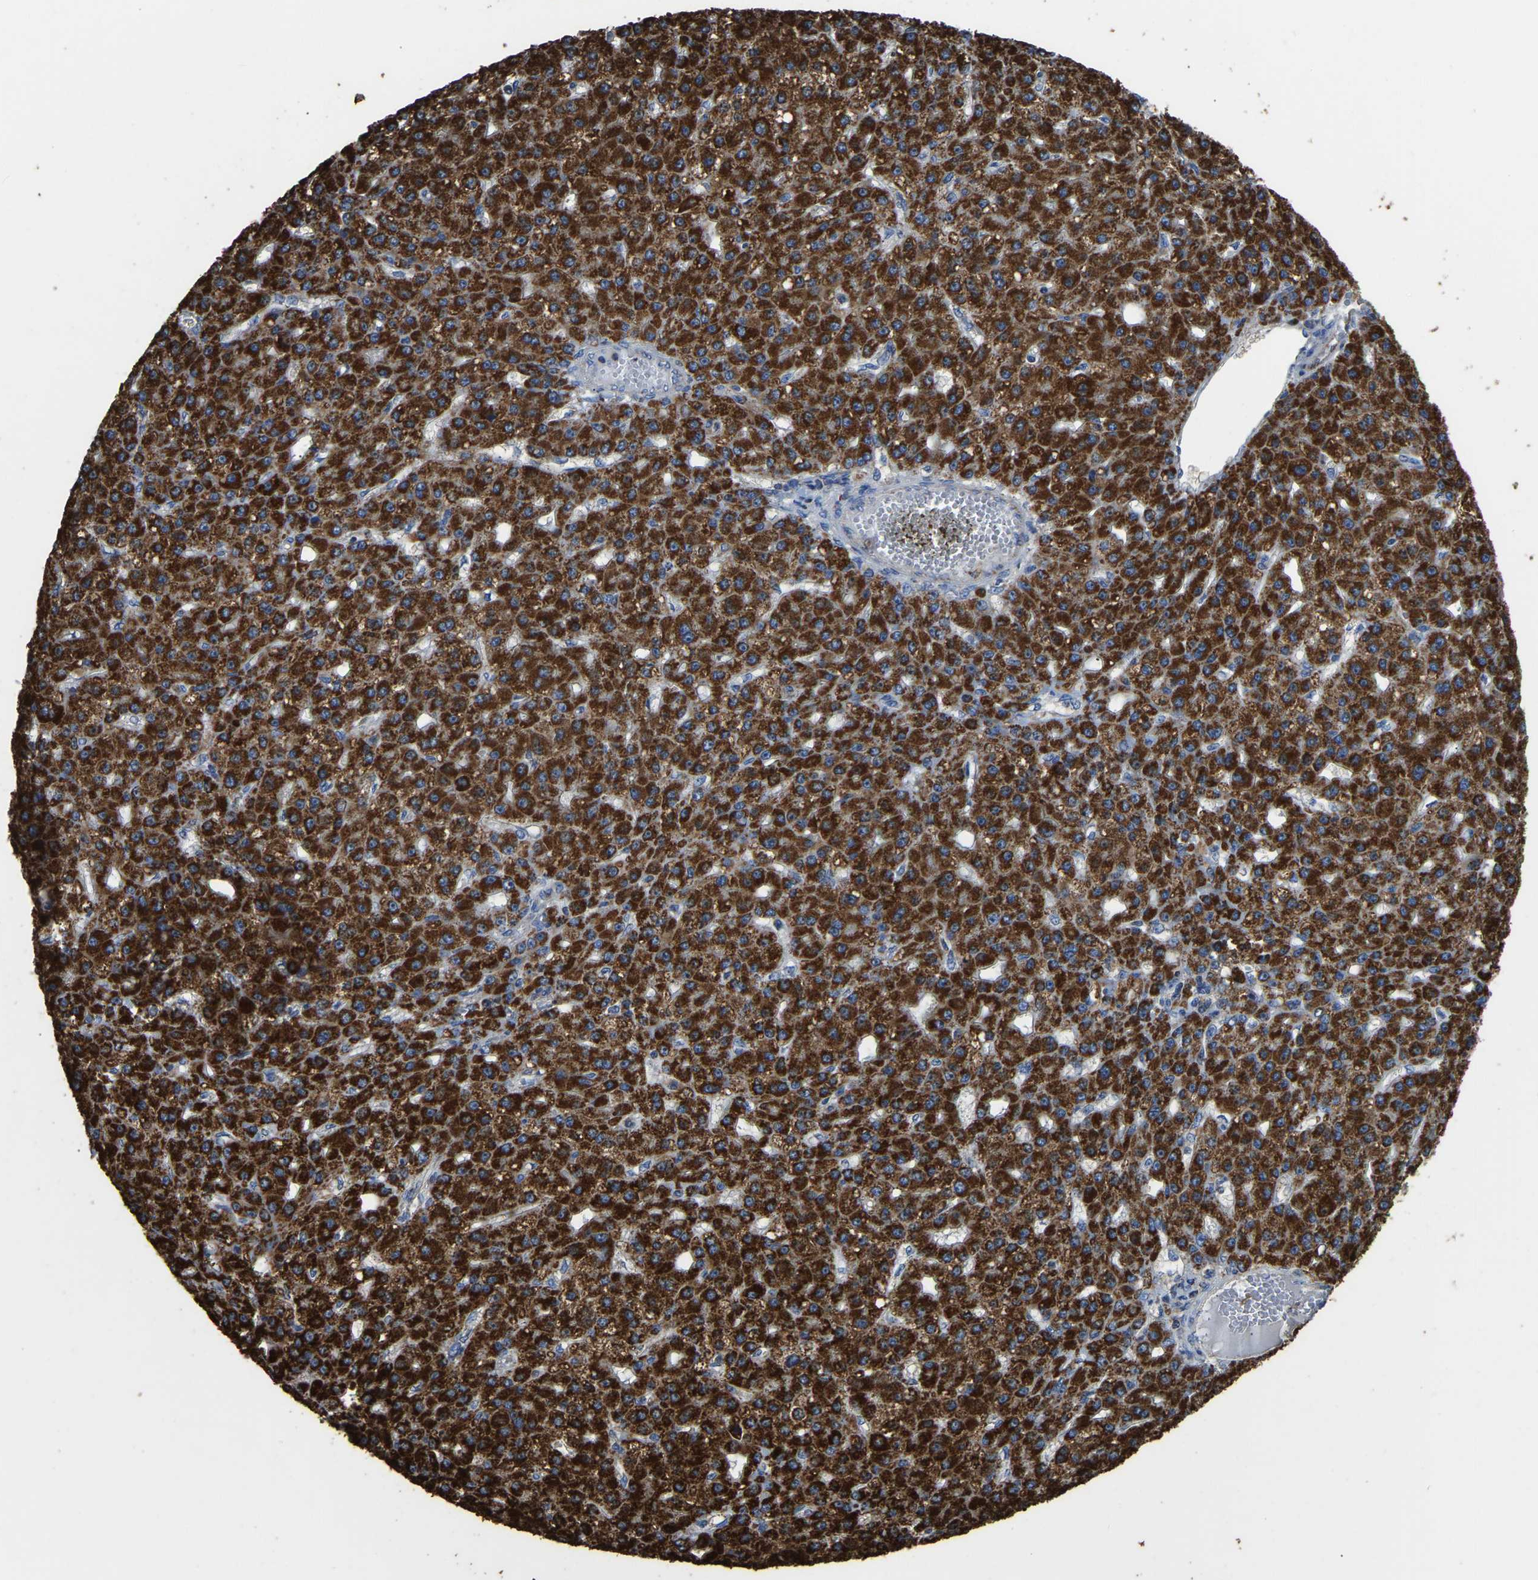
{"staining": {"intensity": "strong", "quantity": ">75%", "location": "cytoplasmic/membranous"}, "tissue": "liver cancer", "cell_type": "Tumor cells", "image_type": "cancer", "snomed": [{"axis": "morphology", "description": "Carcinoma, Hepatocellular, NOS"}, {"axis": "topography", "description": "Liver"}], "caption": "Strong cytoplasmic/membranous protein staining is seen in approximately >75% of tumor cells in liver cancer.", "gene": "ETFA", "patient": {"sex": "male", "age": 67}}